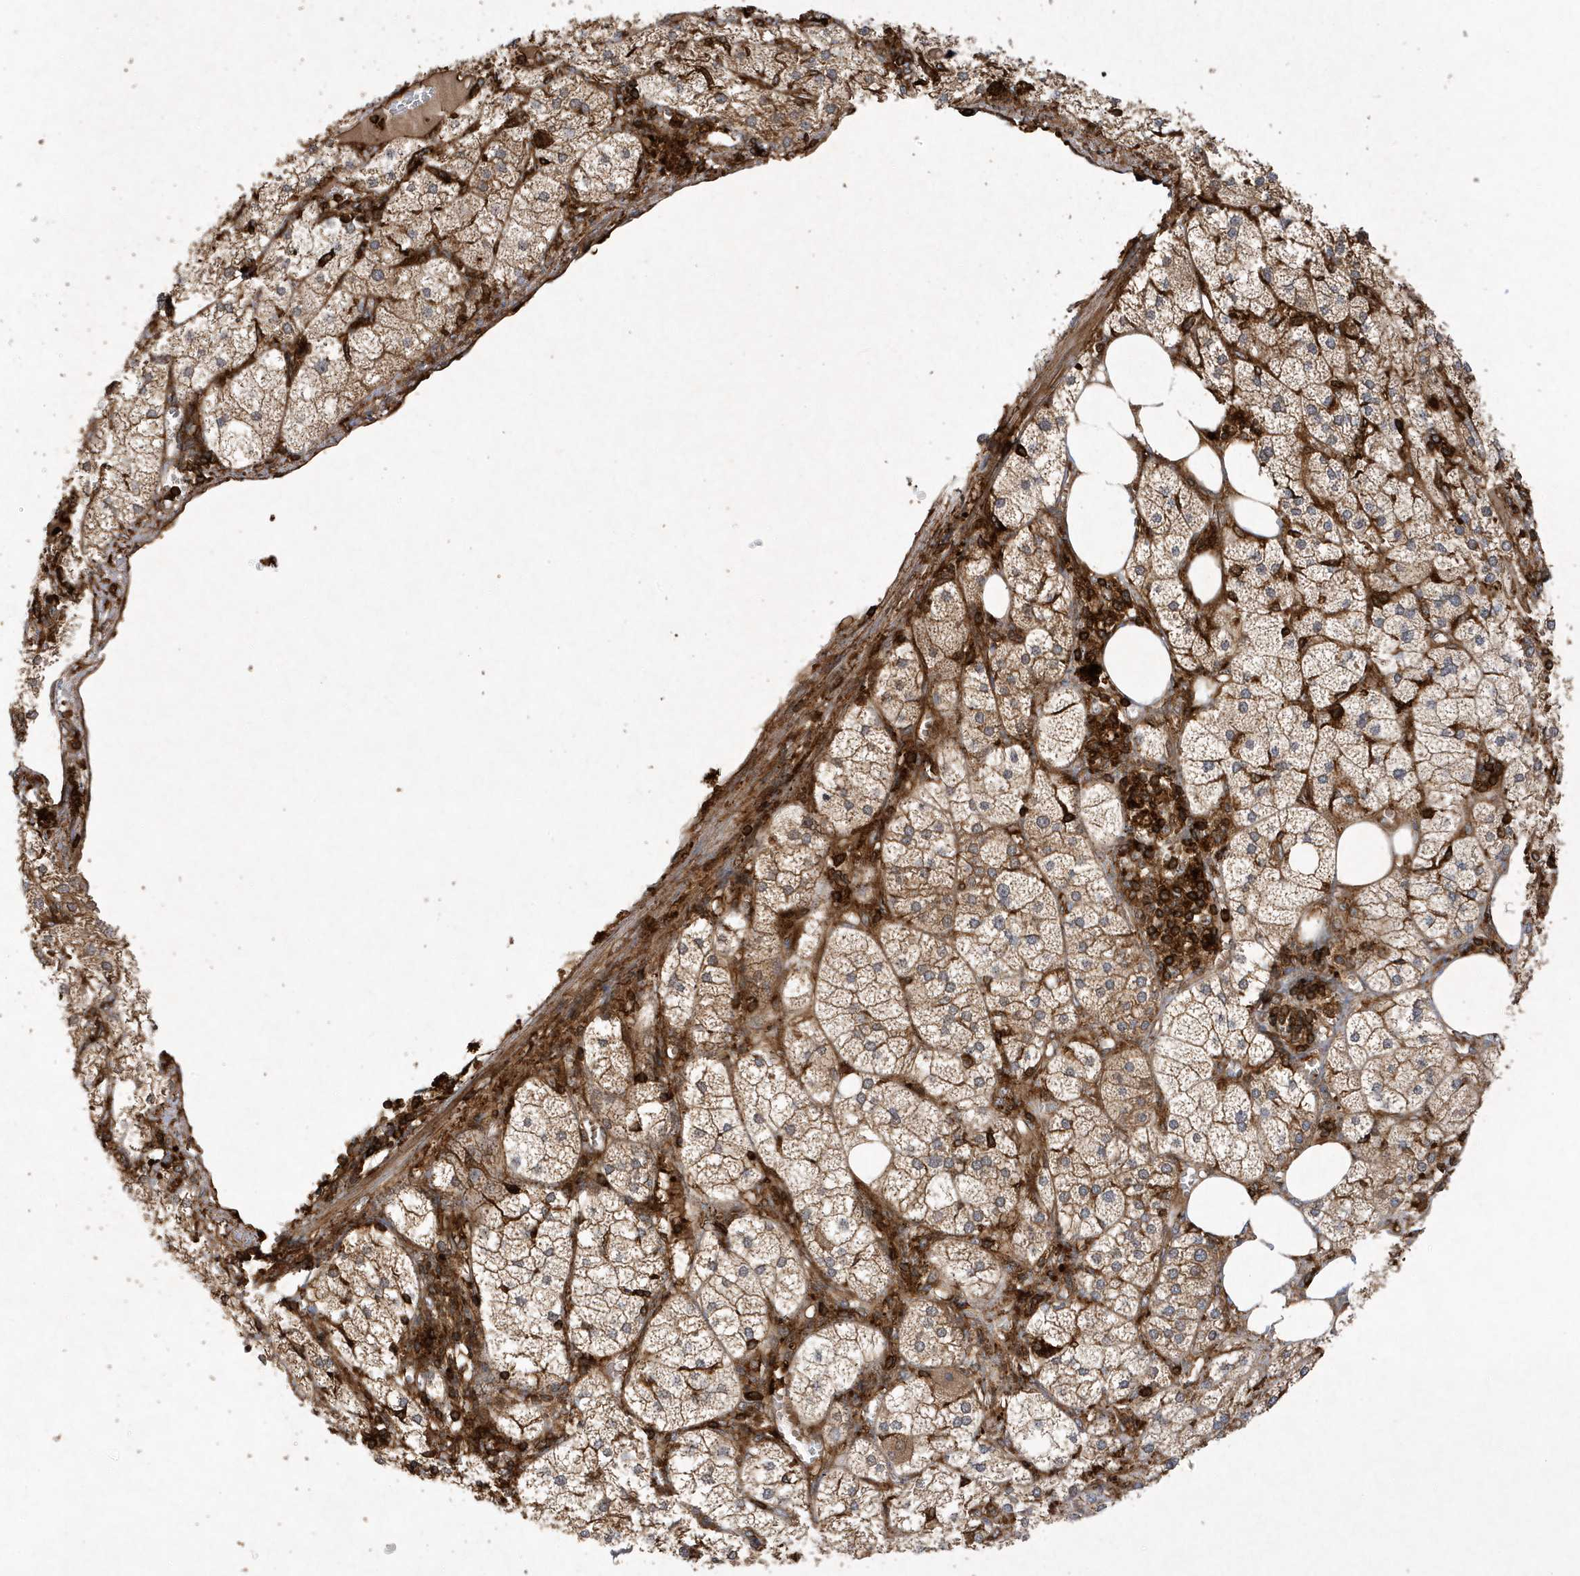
{"staining": {"intensity": "strong", "quantity": ">75%", "location": "cytoplasmic/membranous"}, "tissue": "adrenal gland", "cell_type": "Glandular cells", "image_type": "normal", "snomed": [{"axis": "morphology", "description": "Normal tissue, NOS"}, {"axis": "topography", "description": "Adrenal gland"}], "caption": "An IHC micrograph of benign tissue is shown. Protein staining in brown shows strong cytoplasmic/membranous positivity in adrenal gland within glandular cells.", "gene": "LAPTM4A", "patient": {"sex": "female", "age": 61}}